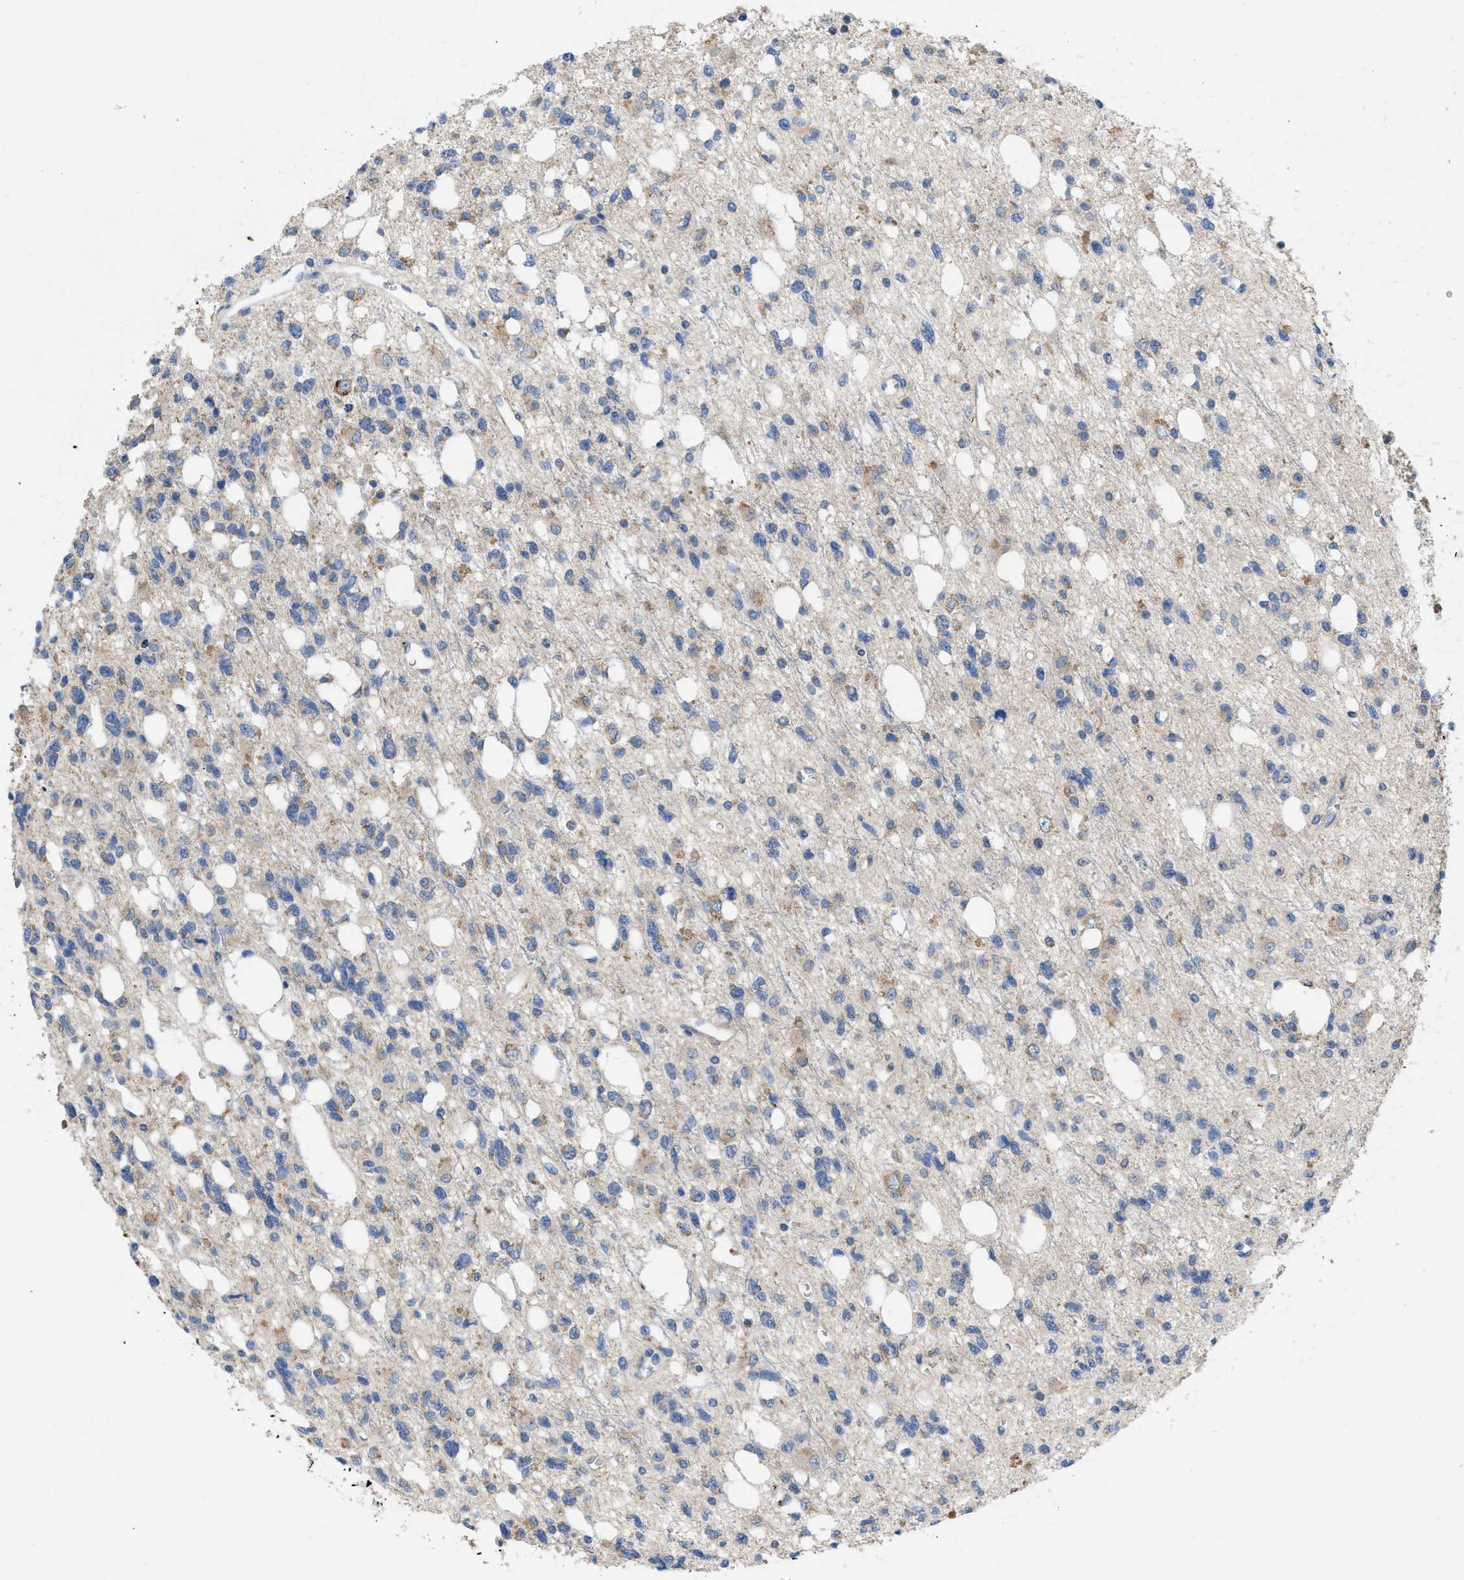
{"staining": {"intensity": "weak", "quantity": "<25%", "location": "cytoplasmic/membranous"}, "tissue": "glioma", "cell_type": "Tumor cells", "image_type": "cancer", "snomed": [{"axis": "morphology", "description": "Glioma, malignant, High grade"}, {"axis": "topography", "description": "Brain"}], "caption": "IHC micrograph of human malignant high-grade glioma stained for a protein (brown), which reveals no positivity in tumor cells.", "gene": "DYNC2I1", "patient": {"sex": "female", "age": 62}}